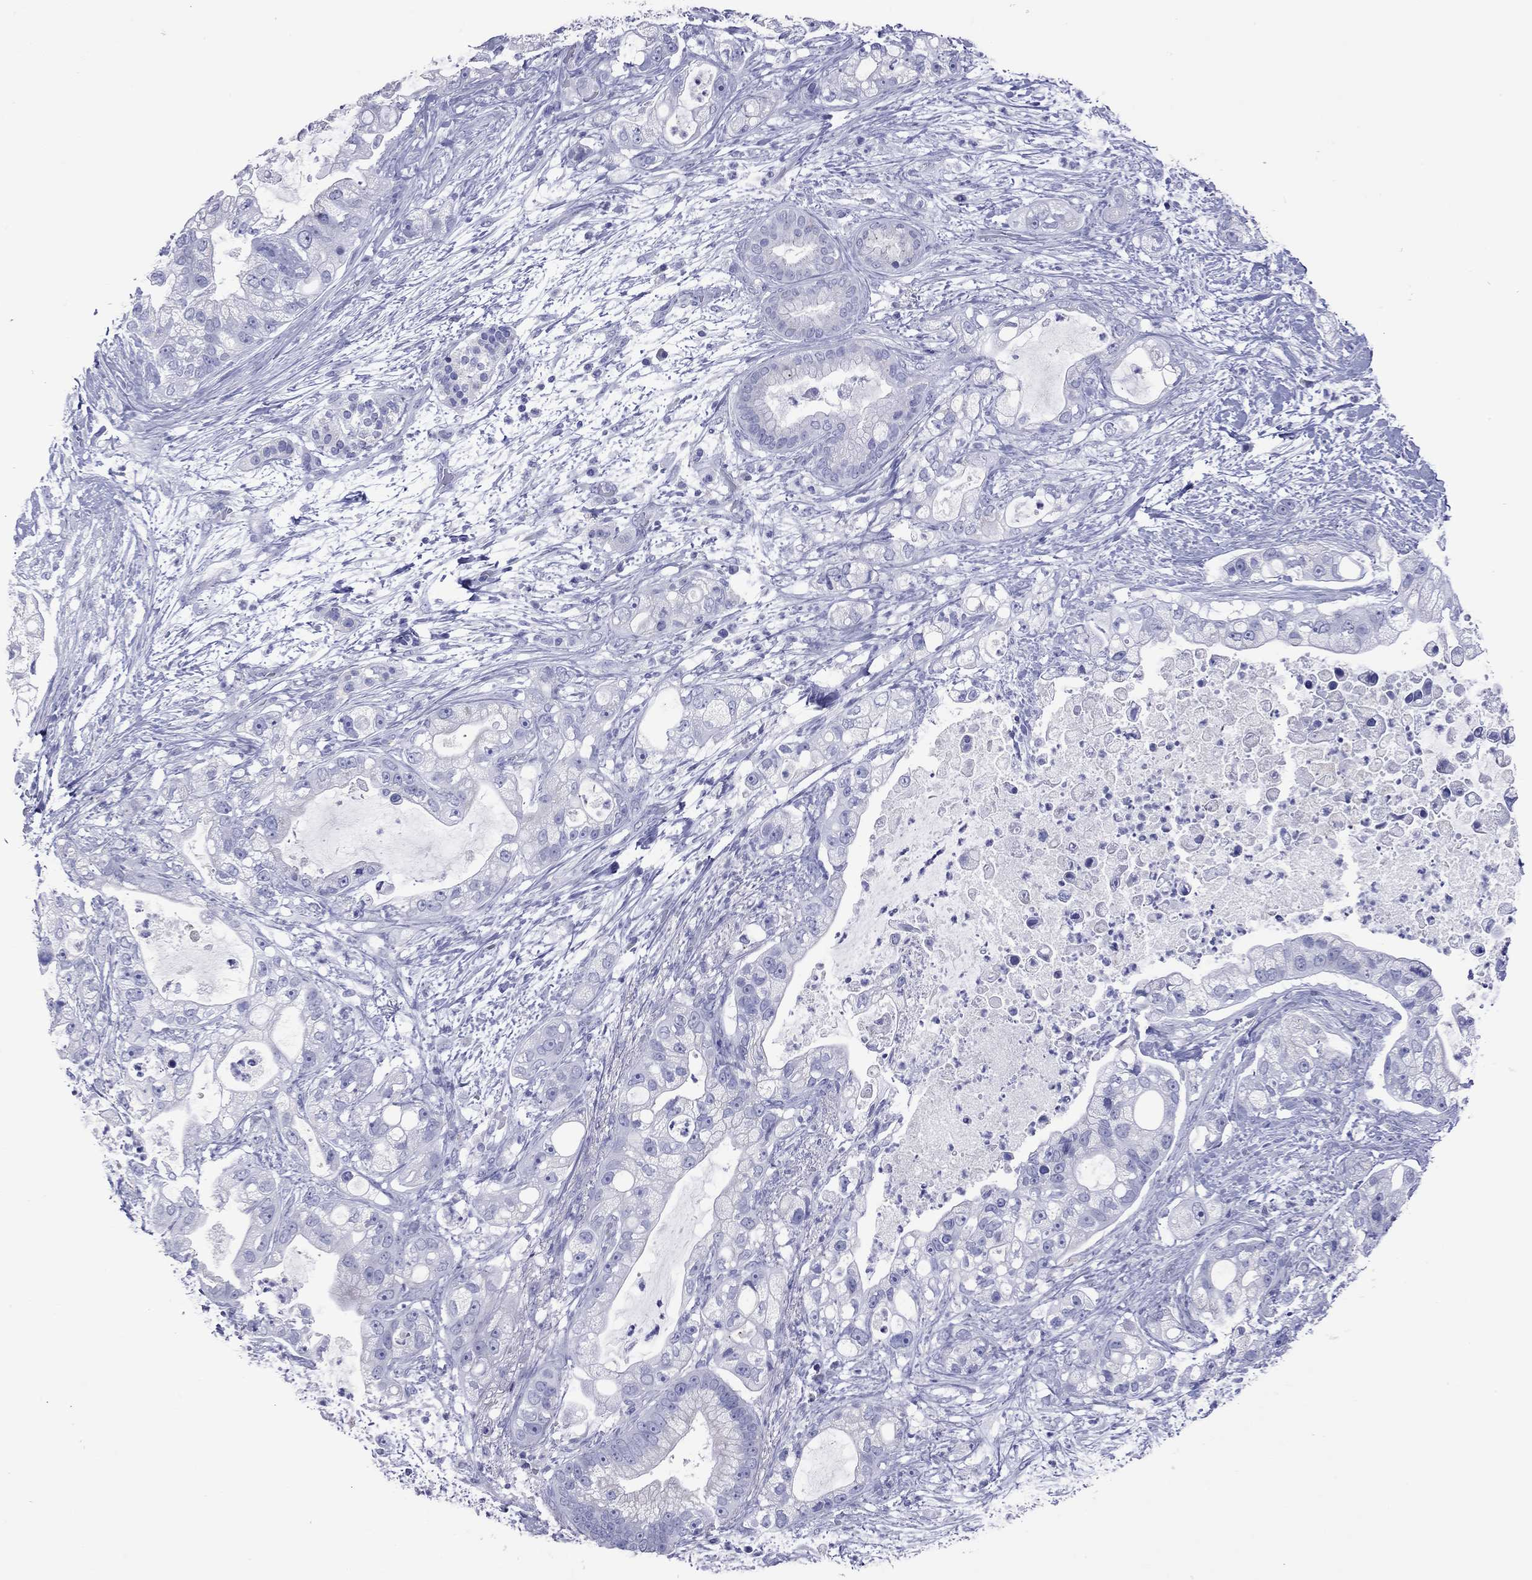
{"staining": {"intensity": "negative", "quantity": "none", "location": "none"}, "tissue": "pancreatic cancer", "cell_type": "Tumor cells", "image_type": "cancer", "snomed": [{"axis": "morphology", "description": "Adenocarcinoma, NOS"}, {"axis": "topography", "description": "Pancreas"}], "caption": "High power microscopy photomicrograph of an immunohistochemistry image of pancreatic cancer (adenocarcinoma), revealing no significant positivity in tumor cells.", "gene": "VSIG10", "patient": {"sex": "female", "age": 69}}